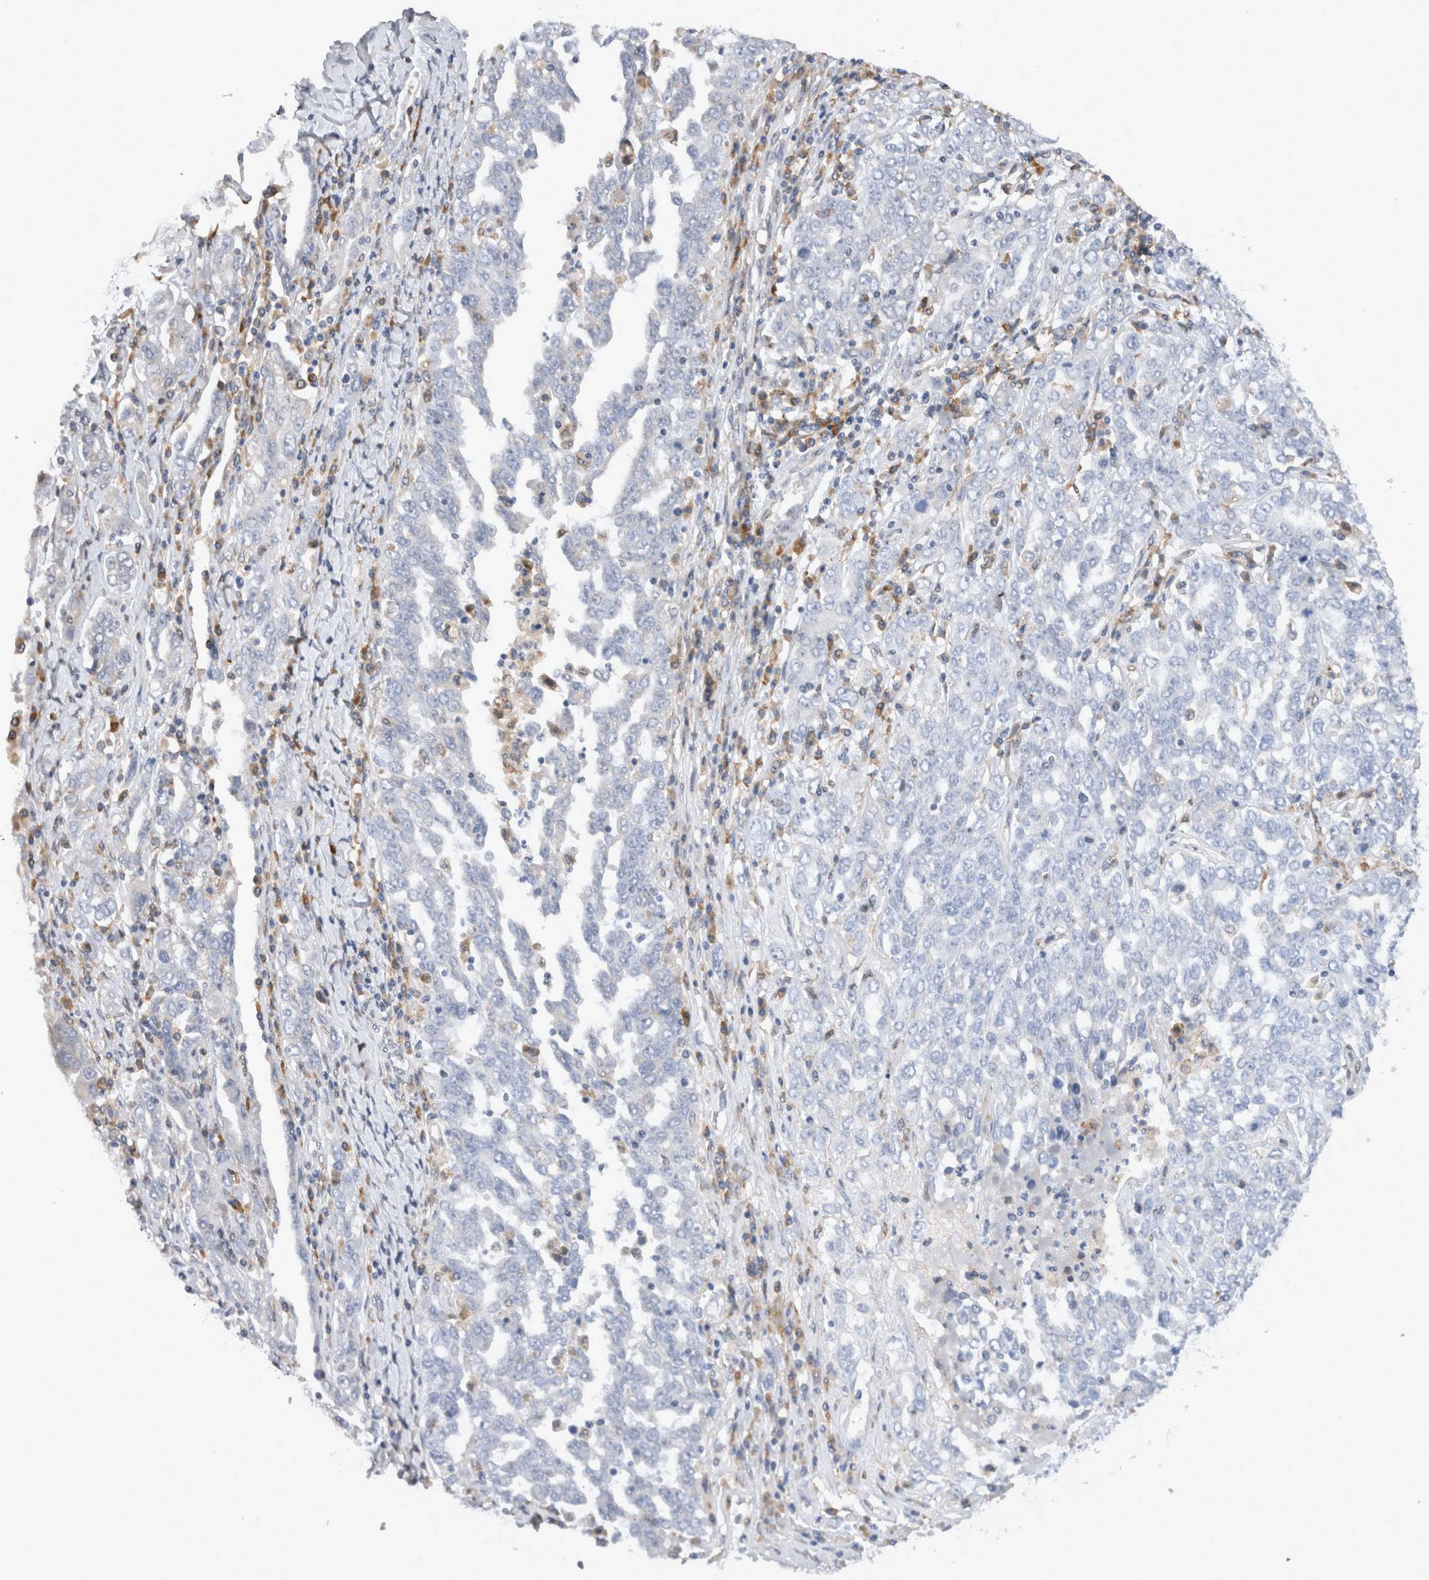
{"staining": {"intensity": "negative", "quantity": "none", "location": "none"}, "tissue": "ovarian cancer", "cell_type": "Tumor cells", "image_type": "cancer", "snomed": [{"axis": "morphology", "description": "Carcinoma, endometroid"}, {"axis": "topography", "description": "Ovary"}], "caption": "Image shows no protein expression in tumor cells of ovarian cancer (endometroid carcinoma) tissue.", "gene": "VCPIP1", "patient": {"sex": "female", "age": 62}}